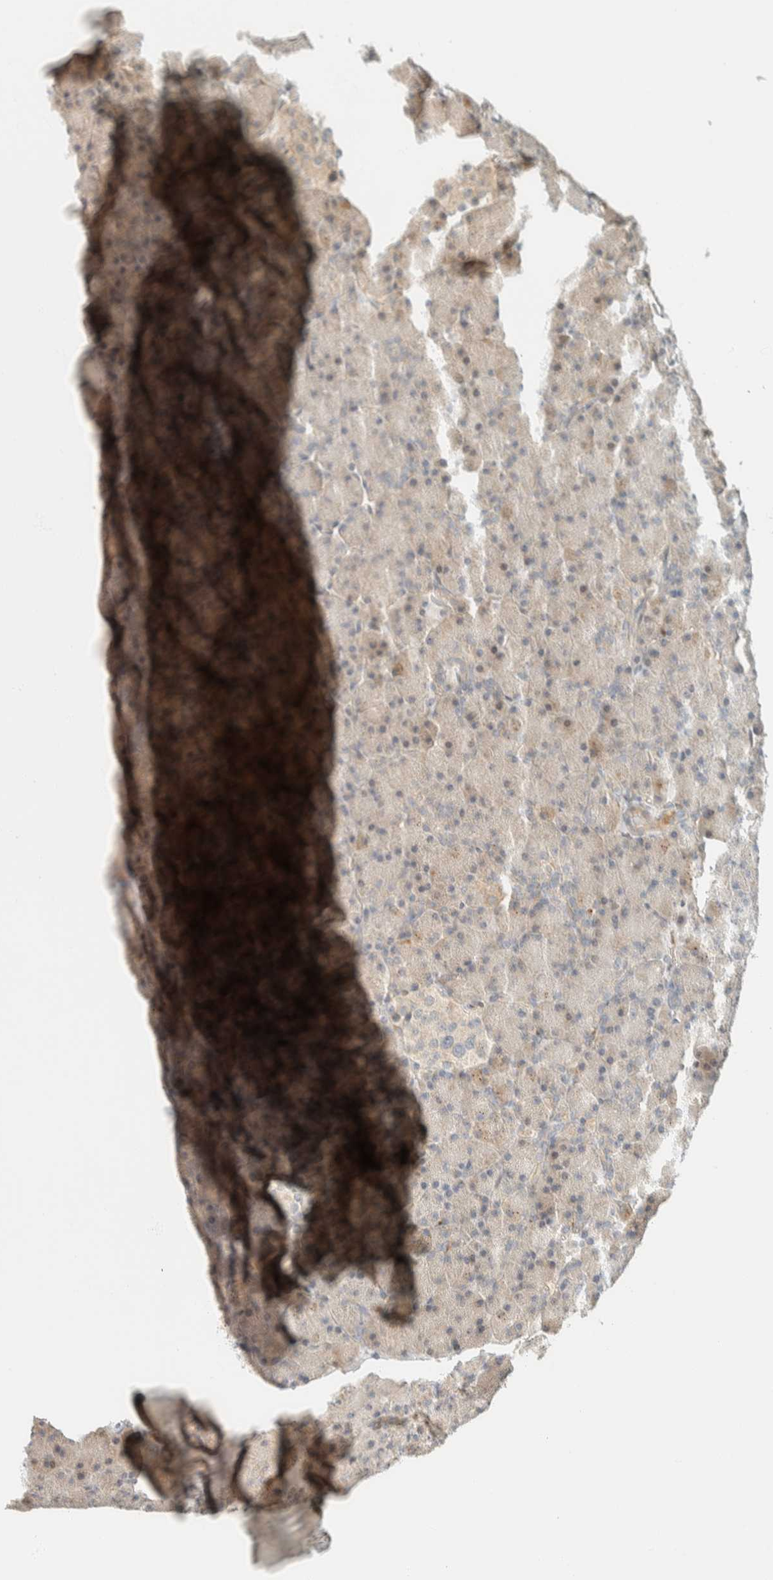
{"staining": {"intensity": "weak", "quantity": "25%-75%", "location": "cytoplasmic/membranous"}, "tissue": "pancreas", "cell_type": "Exocrine glandular cells", "image_type": "normal", "snomed": [{"axis": "morphology", "description": "Normal tissue, NOS"}, {"axis": "topography", "description": "Pancreas"}], "caption": "High-power microscopy captured an IHC image of normal pancreas, revealing weak cytoplasmic/membranous staining in about 25%-75% of exocrine glandular cells.", "gene": "CCDC171", "patient": {"sex": "female", "age": 43}}